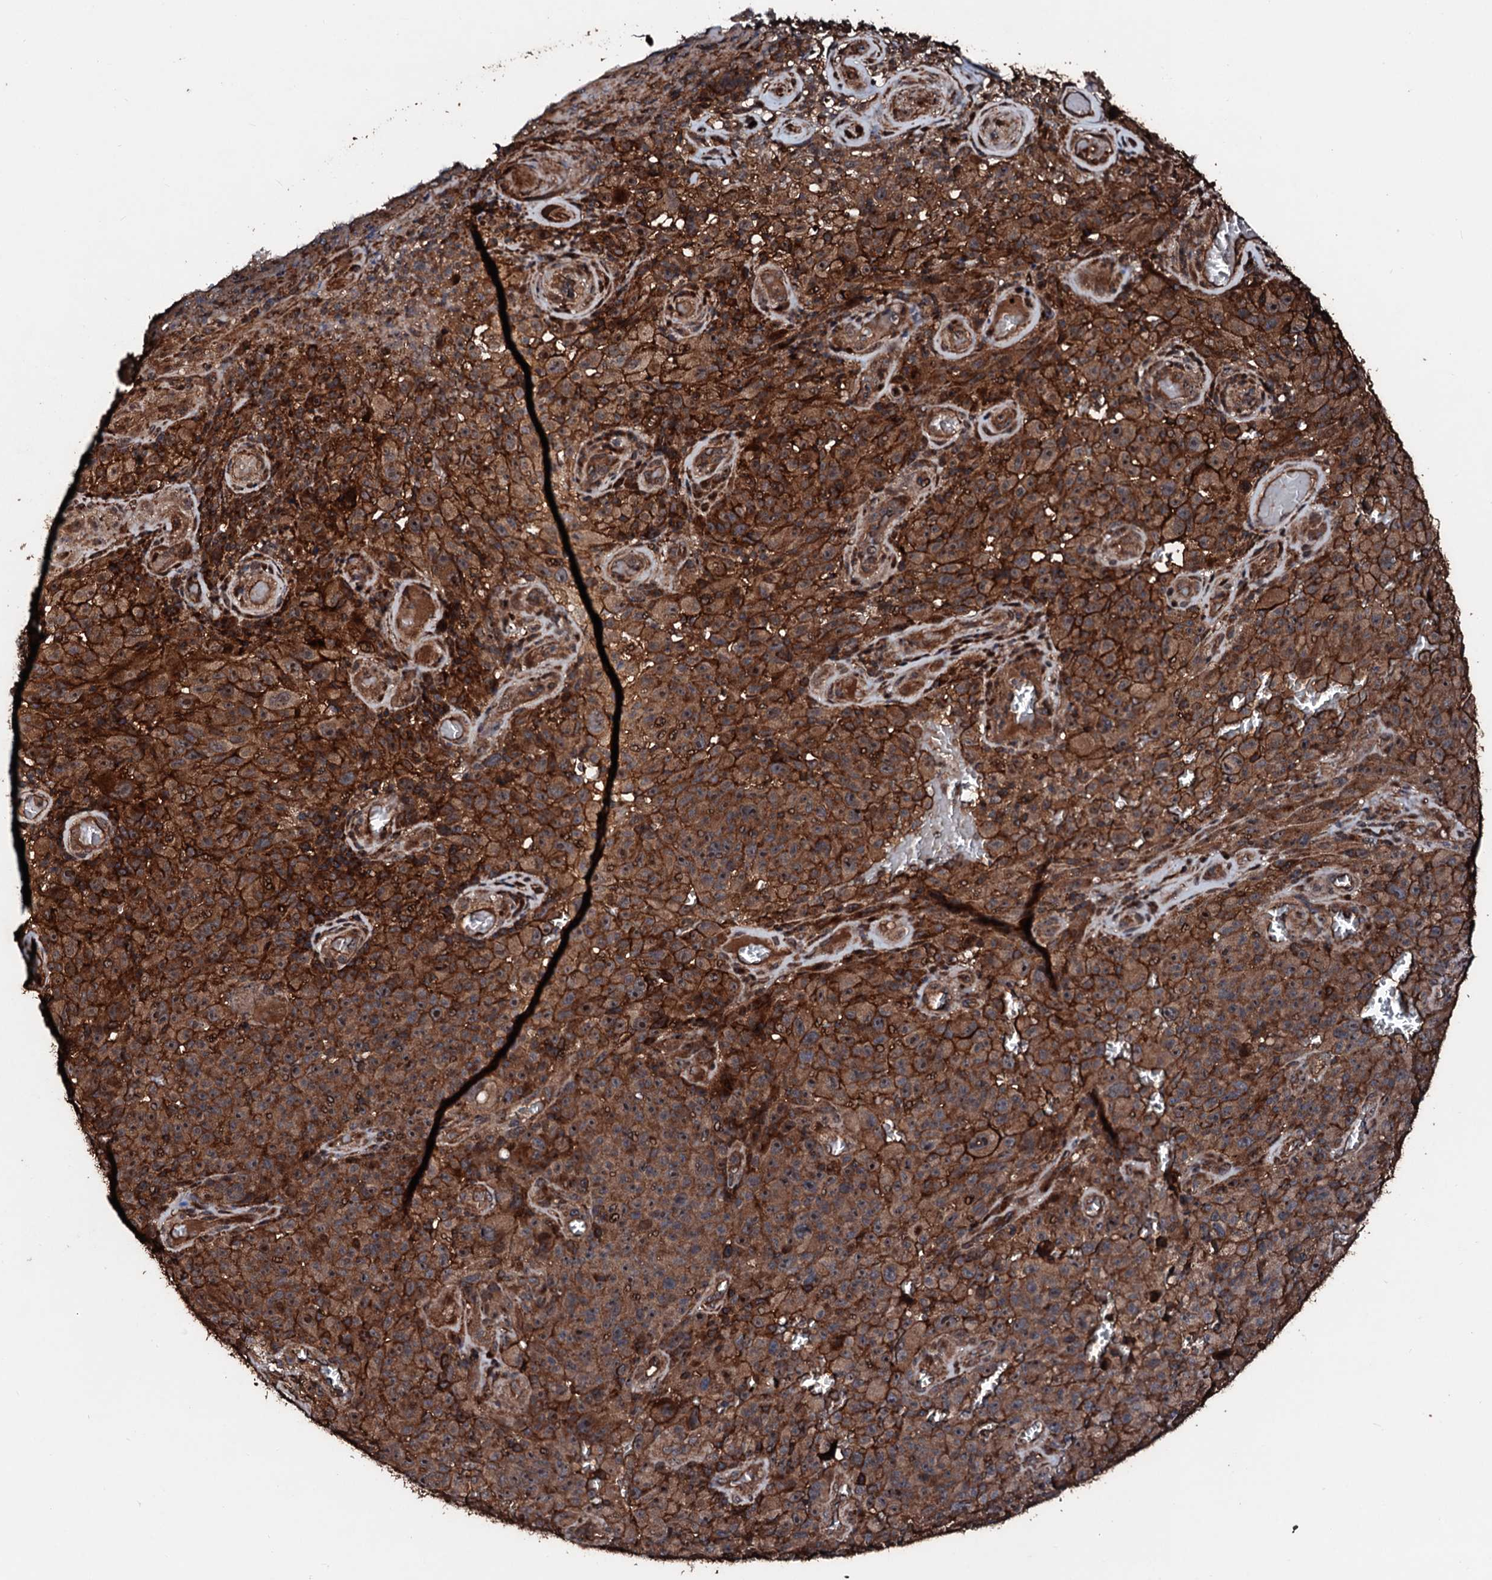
{"staining": {"intensity": "strong", "quantity": ">75%", "location": "cytoplasmic/membranous"}, "tissue": "melanoma", "cell_type": "Tumor cells", "image_type": "cancer", "snomed": [{"axis": "morphology", "description": "Malignant melanoma, NOS"}, {"axis": "topography", "description": "Skin"}], "caption": "Immunohistochemistry (IHC) (DAB (3,3'-diaminobenzidine)) staining of human melanoma reveals strong cytoplasmic/membranous protein positivity in approximately >75% of tumor cells.", "gene": "KIF18A", "patient": {"sex": "female", "age": 82}}